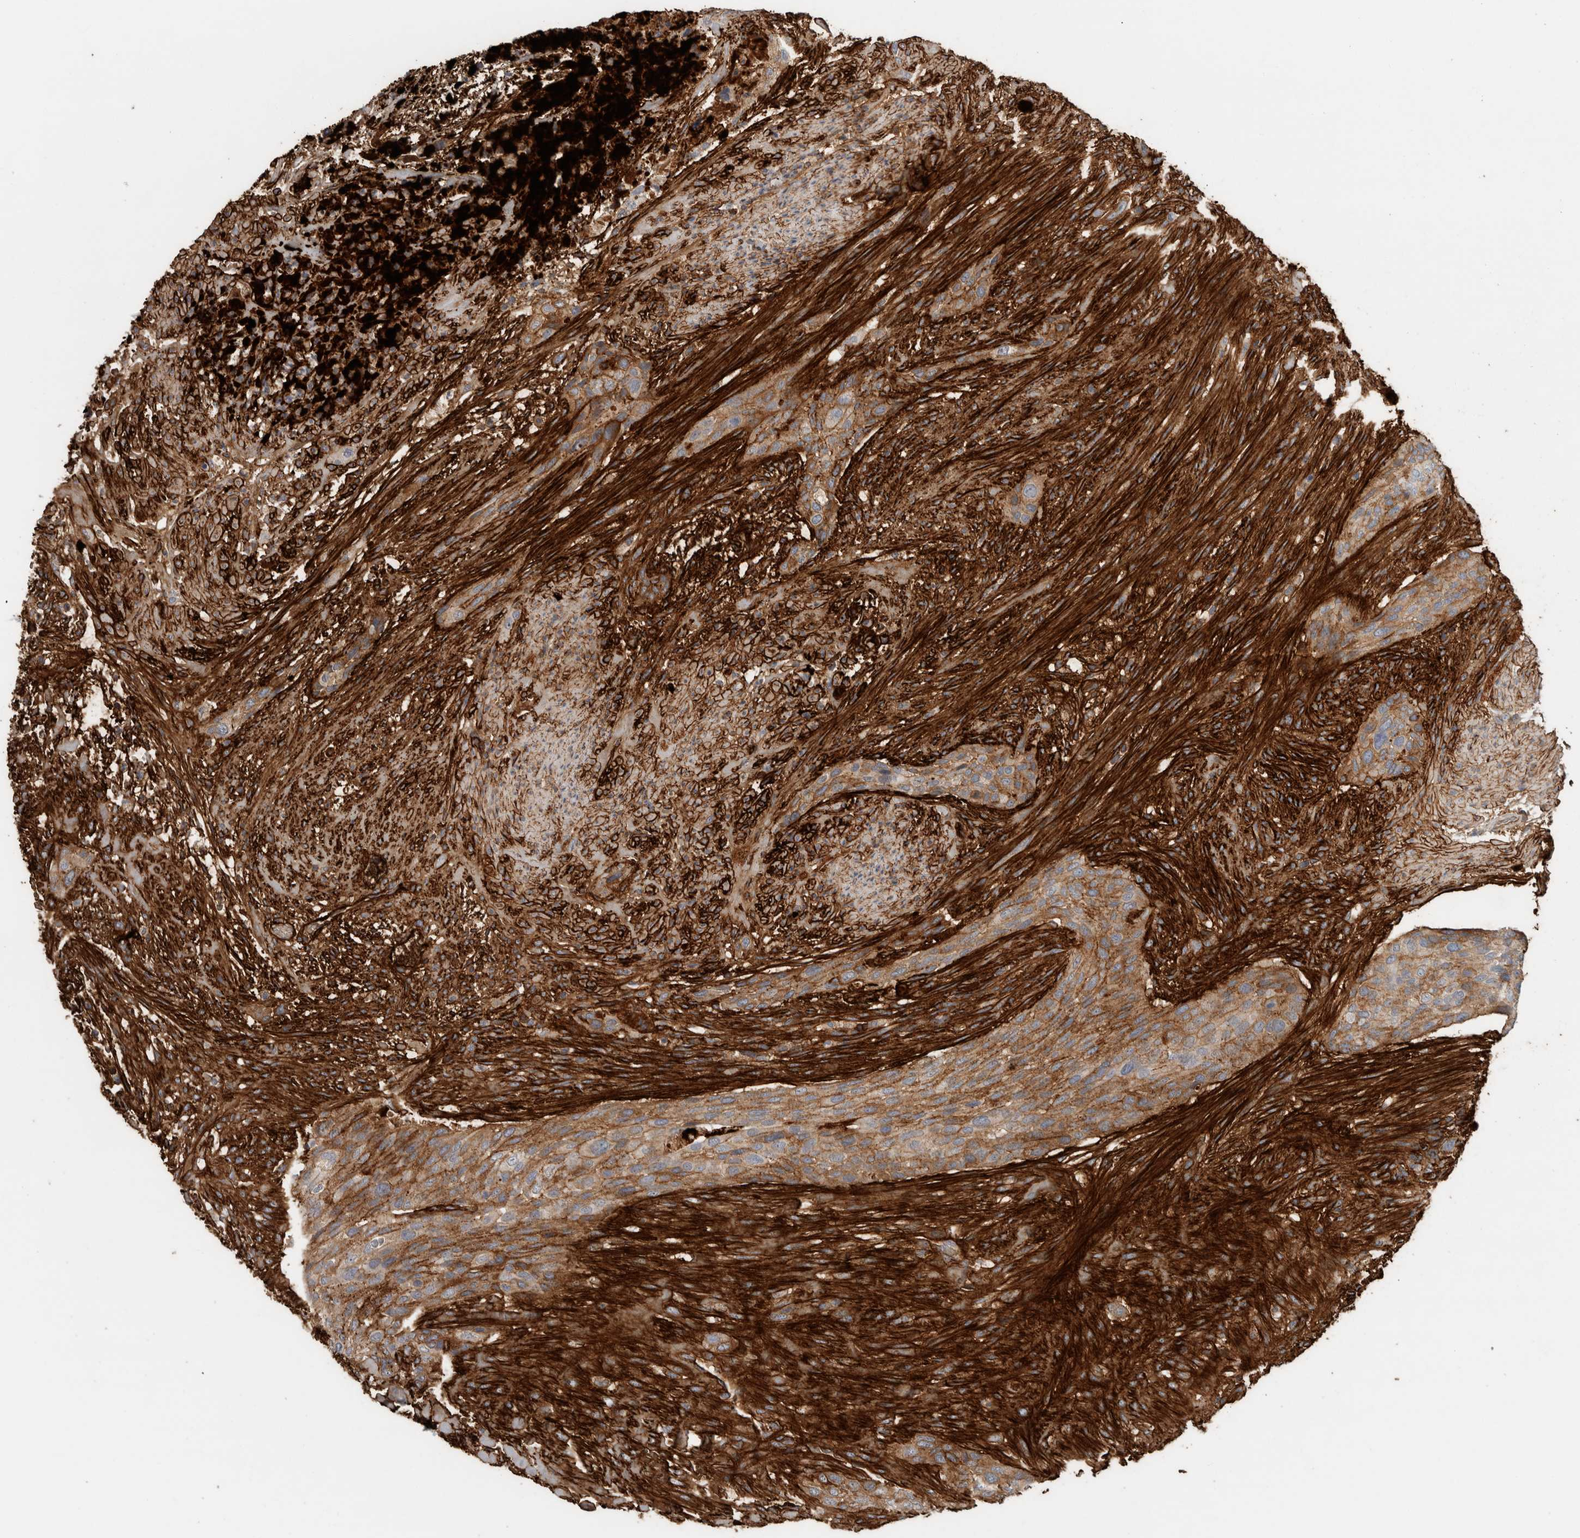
{"staining": {"intensity": "moderate", "quantity": ">75%", "location": "cytoplasmic/membranous"}, "tissue": "urothelial cancer", "cell_type": "Tumor cells", "image_type": "cancer", "snomed": [{"axis": "morphology", "description": "Urothelial carcinoma, High grade"}, {"axis": "topography", "description": "Urinary bladder"}], "caption": "Tumor cells display medium levels of moderate cytoplasmic/membranous expression in about >75% of cells in high-grade urothelial carcinoma.", "gene": "FN1", "patient": {"sex": "male", "age": 35}}